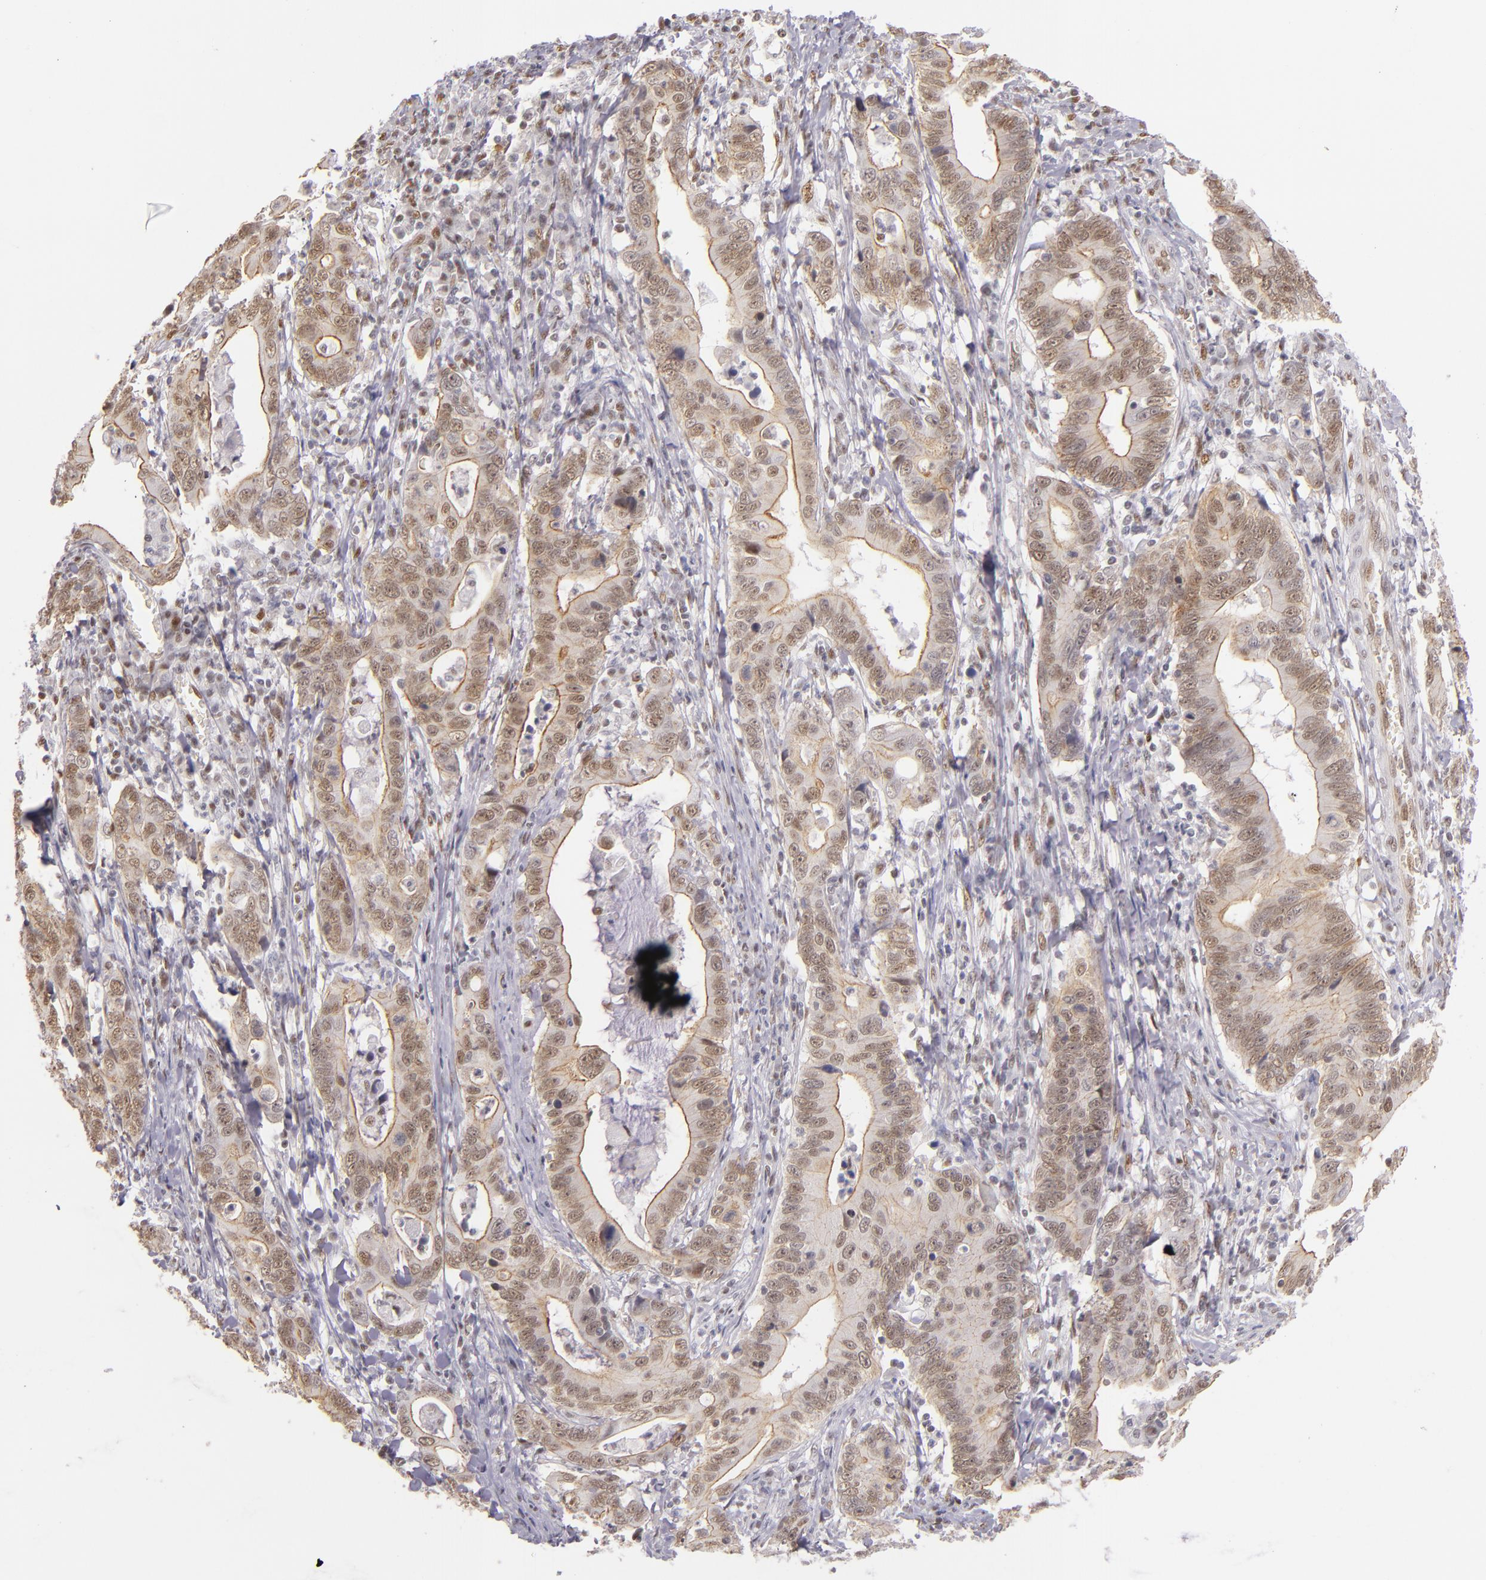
{"staining": {"intensity": "moderate", "quantity": ">75%", "location": "nuclear"}, "tissue": "stomach cancer", "cell_type": "Tumor cells", "image_type": "cancer", "snomed": [{"axis": "morphology", "description": "Adenocarcinoma, NOS"}, {"axis": "topography", "description": "Stomach, upper"}], "caption": "The histopathology image reveals staining of adenocarcinoma (stomach), revealing moderate nuclear protein expression (brown color) within tumor cells. (IHC, brightfield microscopy, high magnification).", "gene": "NCOR2", "patient": {"sex": "male", "age": 63}}